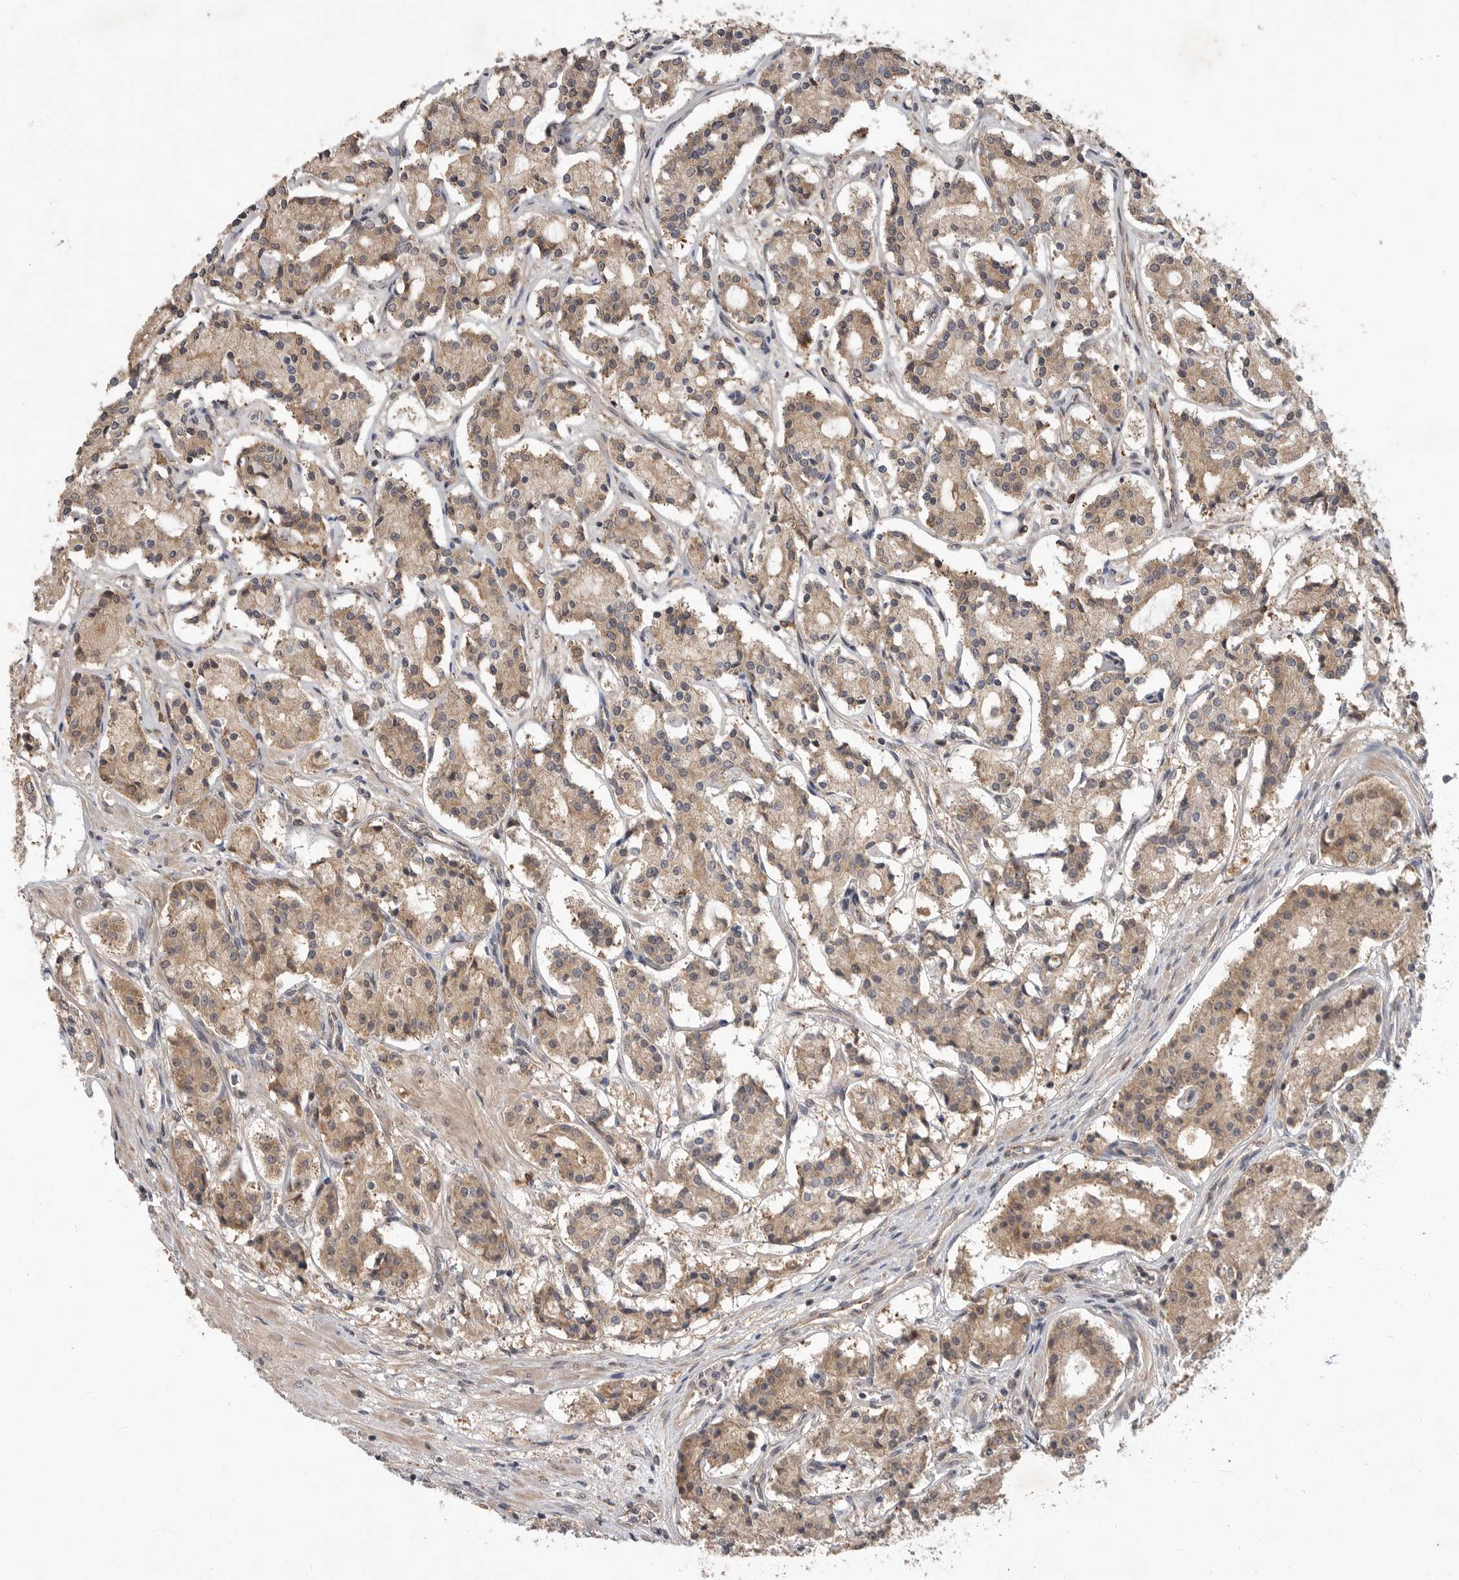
{"staining": {"intensity": "moderate", "quantity": ">75%", "location": "cytoplasmic/membranous"}, "tissue": "prostate cancer", "cell_type": "Tumor cells", "image_type": "cancer", "snomed": [{"axis": "morphology", "description": "Adenocarcinoma, High grade"}, {"axis": "topography", "description": "Prostate"}], "caption": "Prostate cancer (adenocarcinoma (high-grade)) stained for a protein (brown) exhibits moderate cytoplasmic/membranous positive staining in about >75% of tumor cells.", "gene": "OSBPL9", "patient": {"sex": "male", "age": 60}}